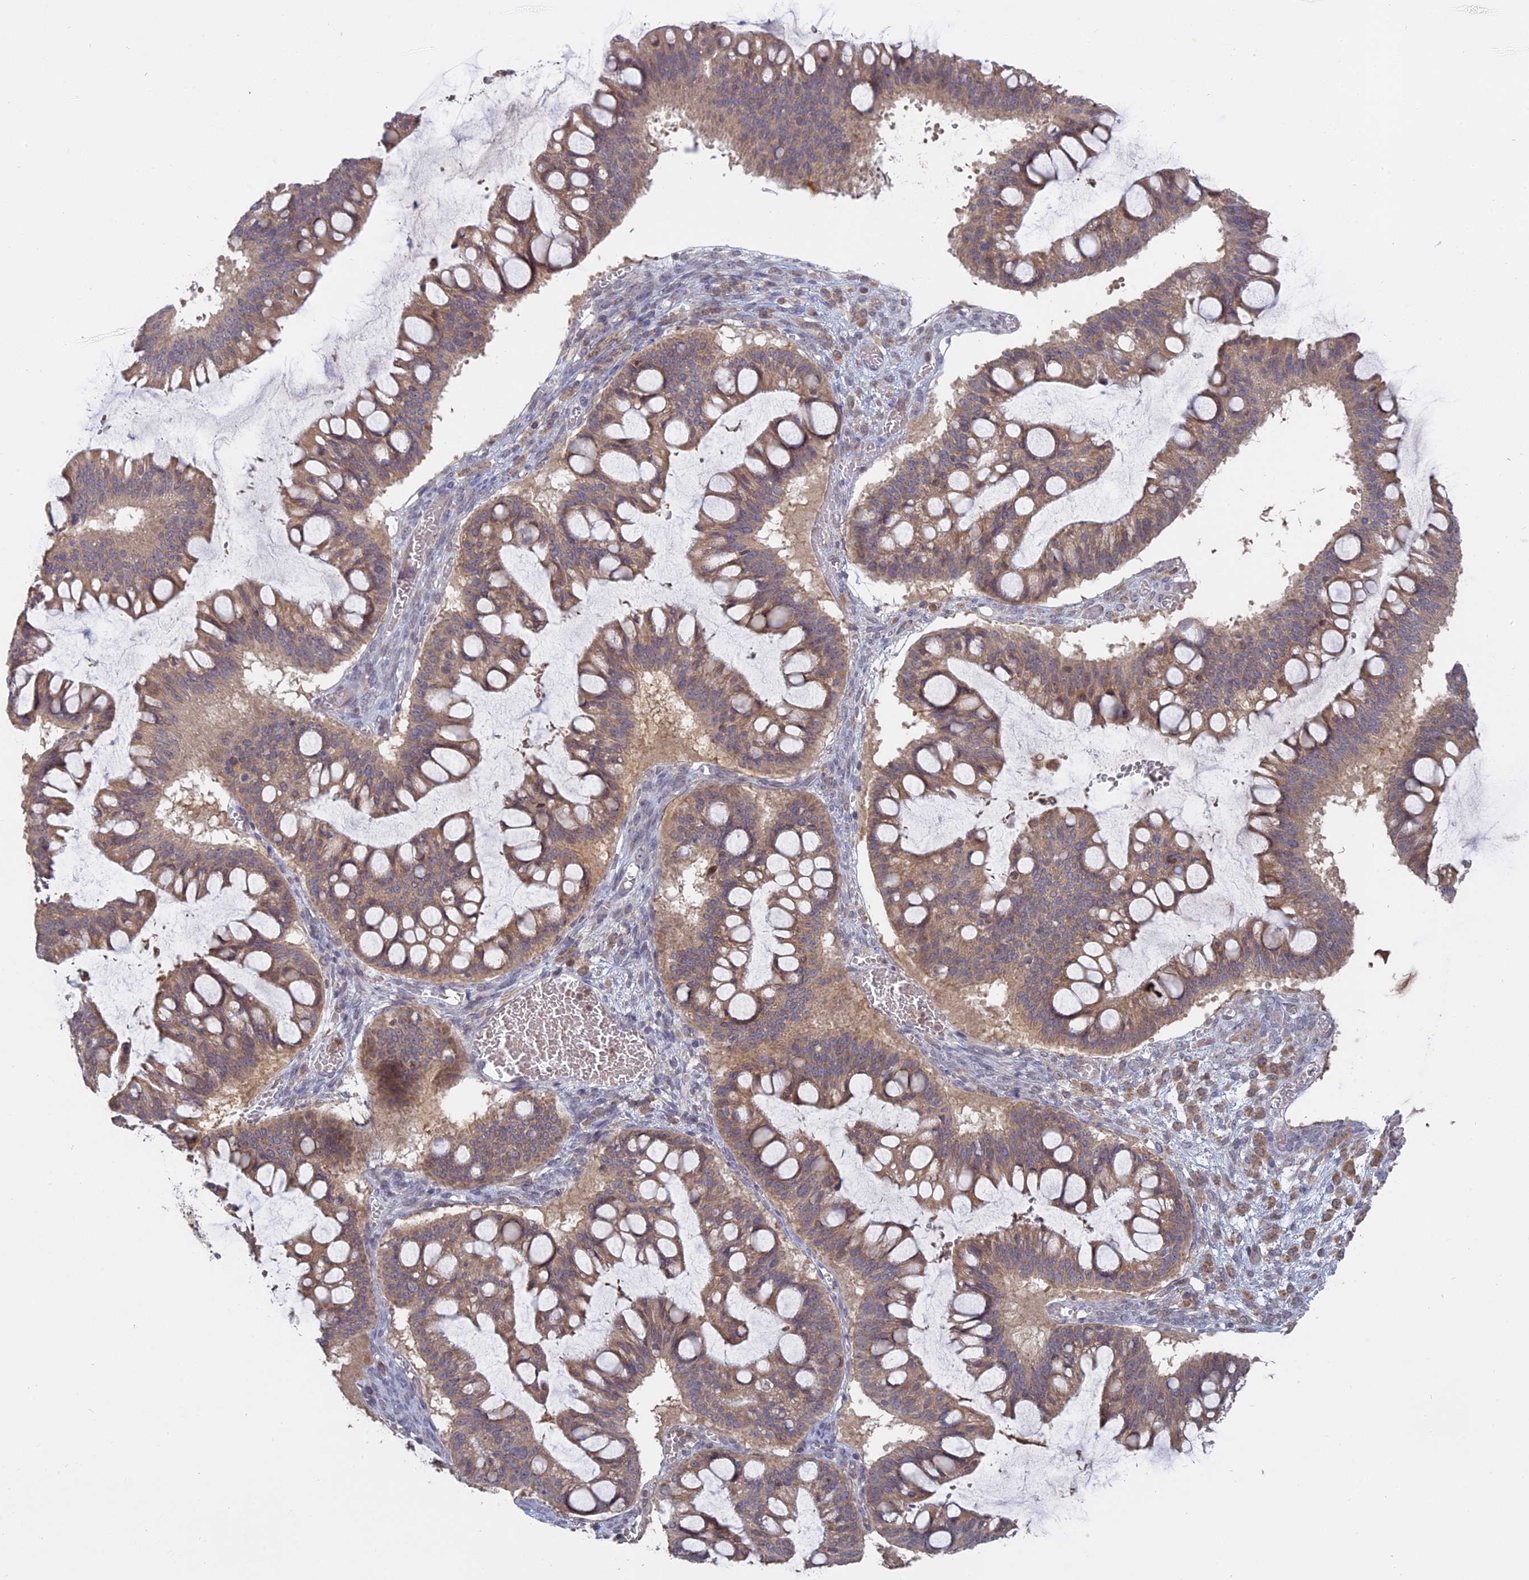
{"staining": {"intensity": "weak", "quantity": ">75%", "location": "cytoplasmic/membranous"}, "tissue": "ovarian cancer", "cell_type": "Tumor cells", "image_type": "cancer", "snomed": [{"axis": "morphology", "description": "Cystadenocarcinoma, mucinous, NOS"}, {"axis": "topography", "description": "Ovary"}], "caption": "Ovarian cancer stained for a protein demonstrates weak cytoplasmic/membranous positivity in tumor cells. Immunohistochemistry (ihc) stains the protein of interest in brown and the nuclei are stained blue.", "gene": "TMEM208", "patient": {"sex": "female", "age": 73}}